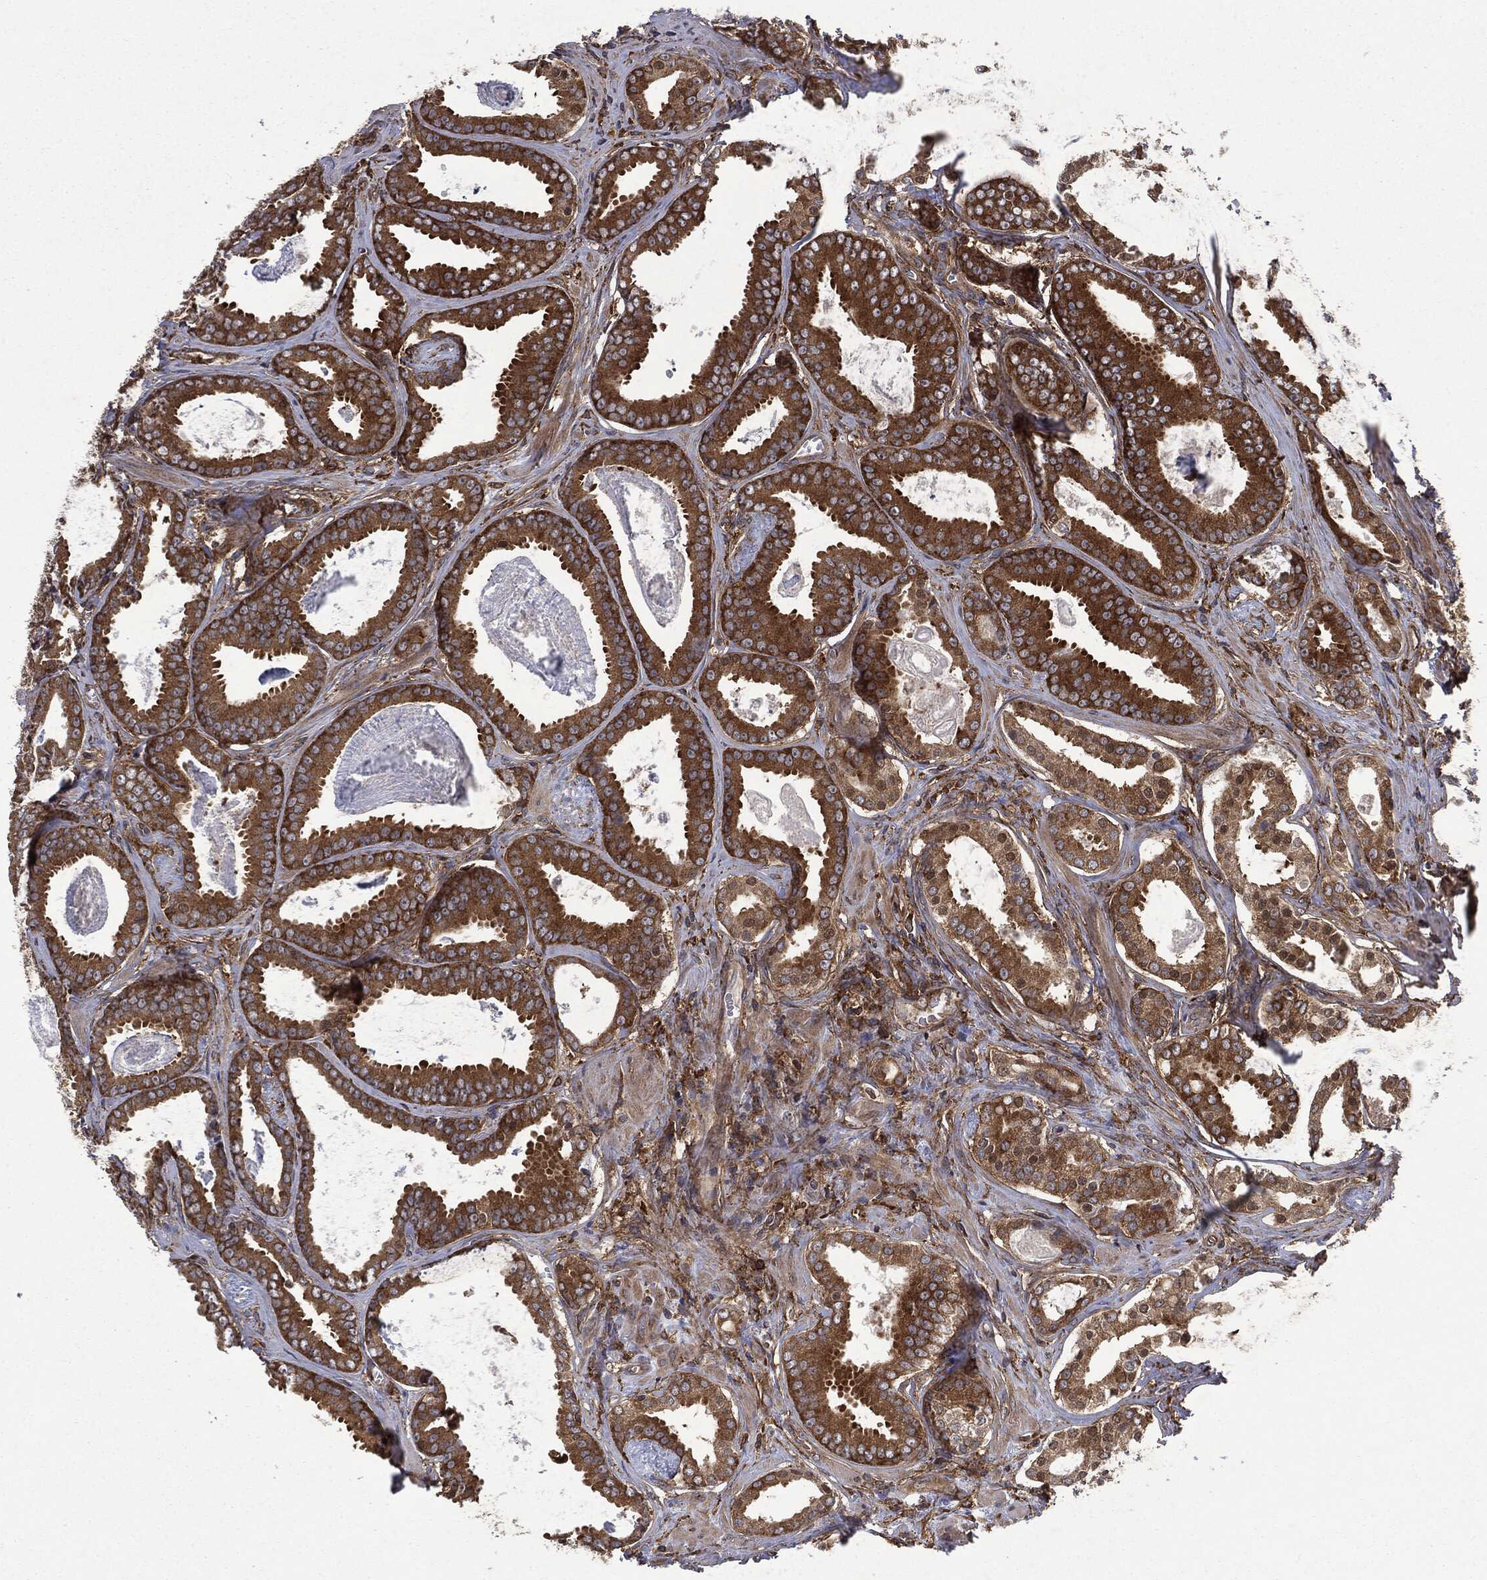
{"staining": {"intensity": "strong", "quantity": ">75%", "location": "cytoplasmic/membranous"}, "tissue": "prostate cancer", "cell_type": "Tumor cells", "image_type": "cancer", "snomed": [{"axis": "morphology", "description": "Adenocarcinoma, NOS"}, {"axis": "topography", "description": "Prostate"}], "caption": "Approximately >75% of tumor cells in human prostate cancer show strong cytoplasmic/membranous protein expression as visualized by brown immunohistochemical staining.", "gene": "SNX5", "patient": {"sex": "male", "age": 61}}